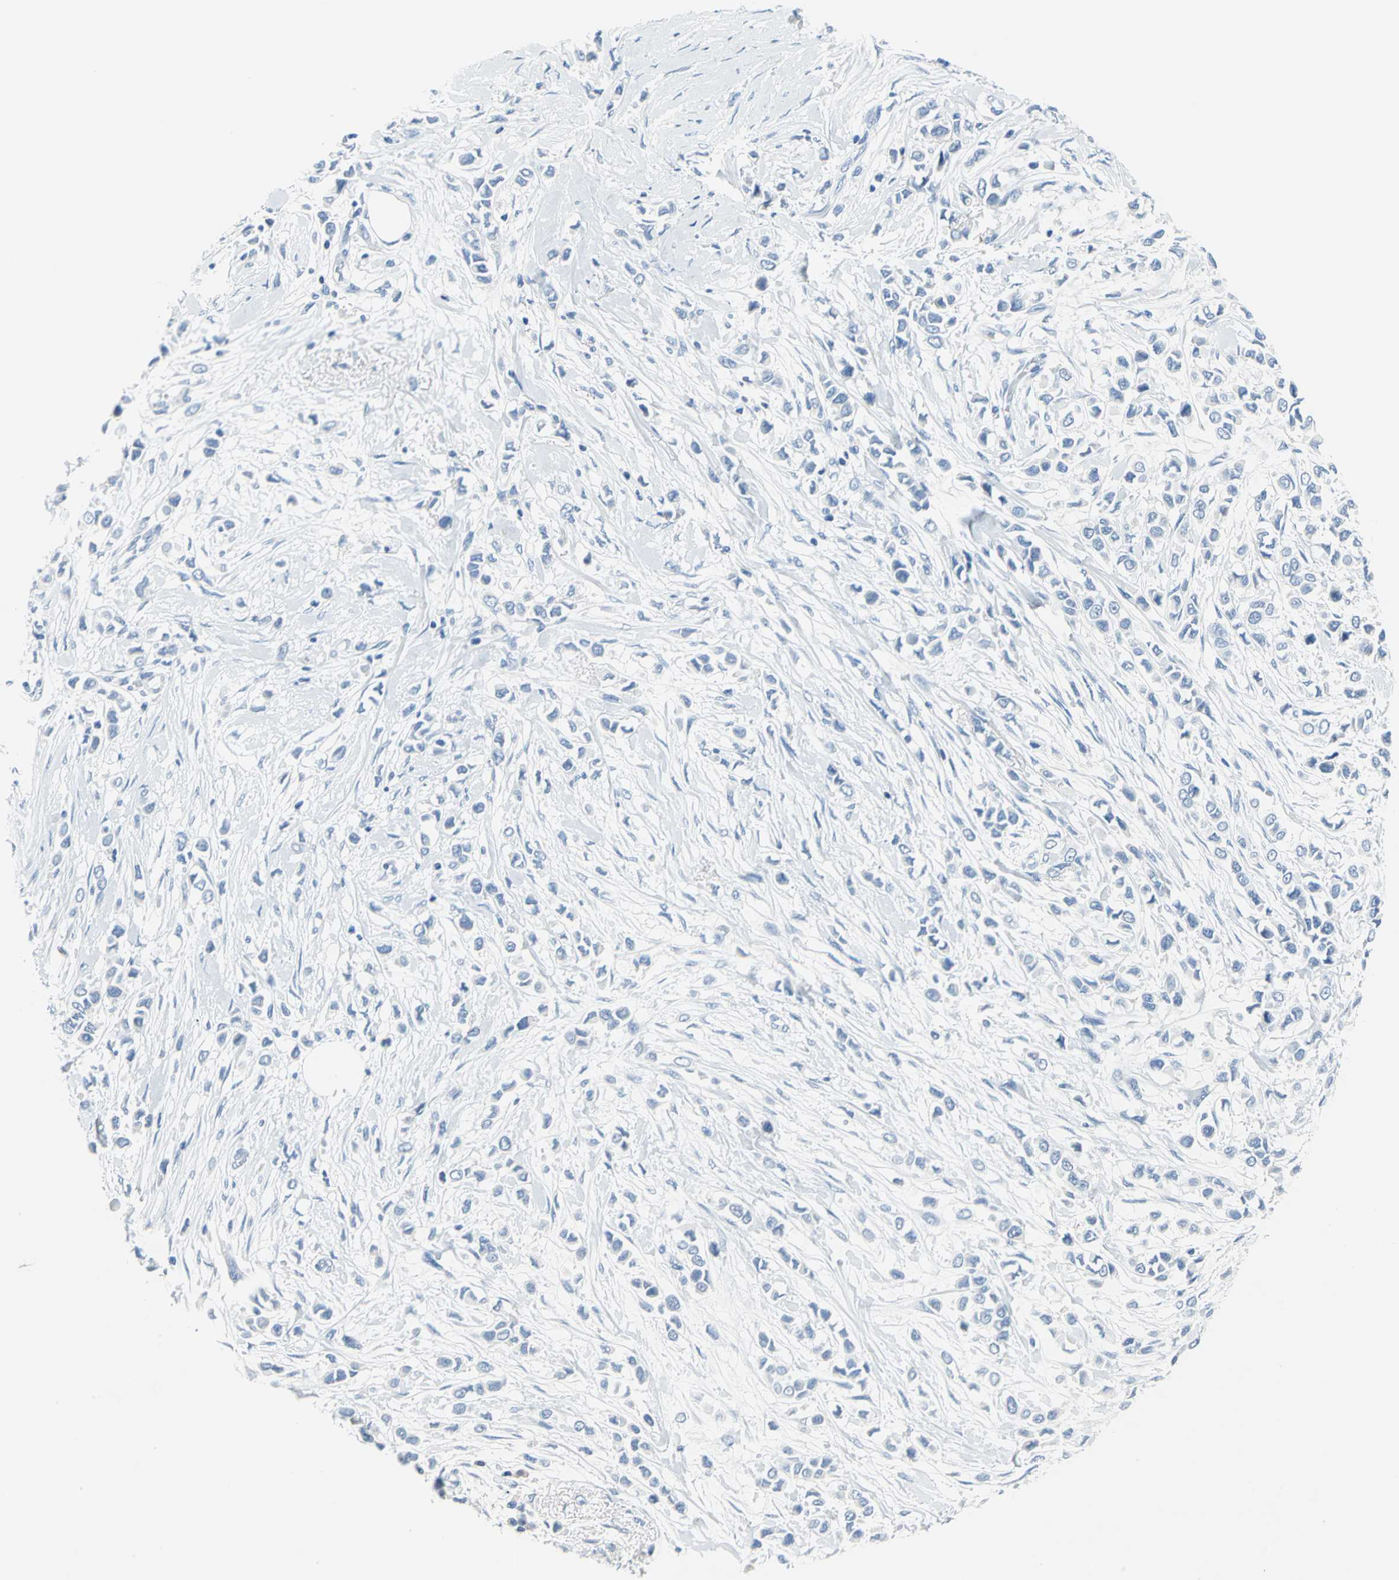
{"staining": {"intensity": "negative", "quantity": "none", "location": "none"}, "tissue": "breast cancer", "cell_type": "Tumor cells", "image_type": "cancer", "snomed": [{"axis": "morphology", "description": "Lobular carcinoma"}, {"axis": "topography", "description": "Breast"}], "caption": "IHC micrograph of human breast lobular carcinoma stained for a protein (brown), which demonstrates no positivity in tumor cells. (Stains: DAB immunohistochemistry (IHC) with hematoxylin counter stain, Microscopy: brightfield microscopy at high magnification).", "gene": "PKLR", "patient": {"sex": "female", "age": 51}}